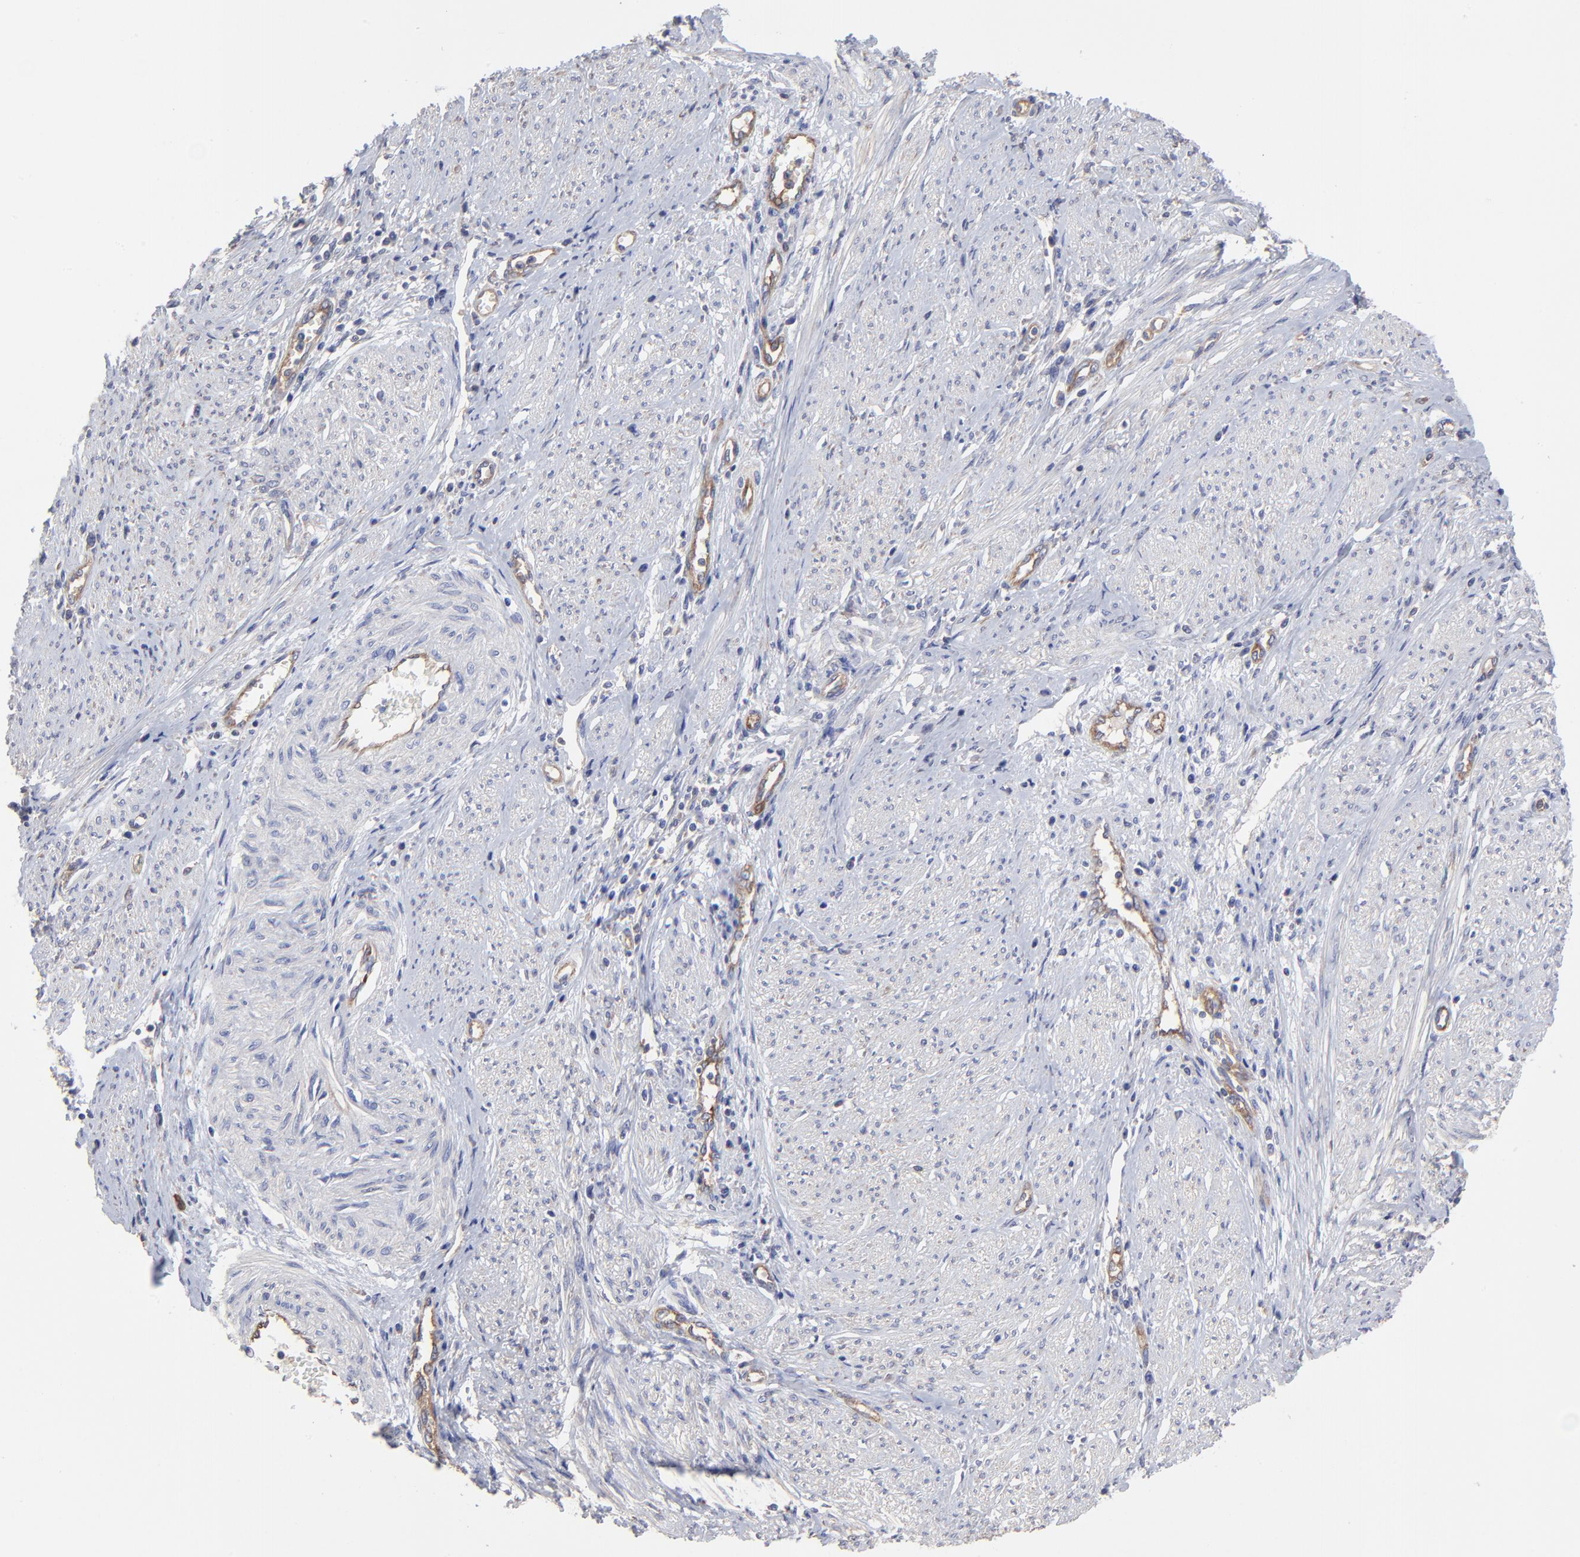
{"staining": {"intensity": "negative", "quantity": "none", "location": "none"}, "tissue": "cervical cancer", "cell_type": "Tumor cells", "image_type": "cancer", "snomed": [{"axis": "morphology", "description": "Adenocarcinoma, NOS"}, {"axis": "topography", "description": "Cervix"}], "caption": "The image reveals no significant staining in tumor cells of adenocarcinoma (cervical).", "gene": "SULF2", "patient": {"sex": "female", "age": 36}}